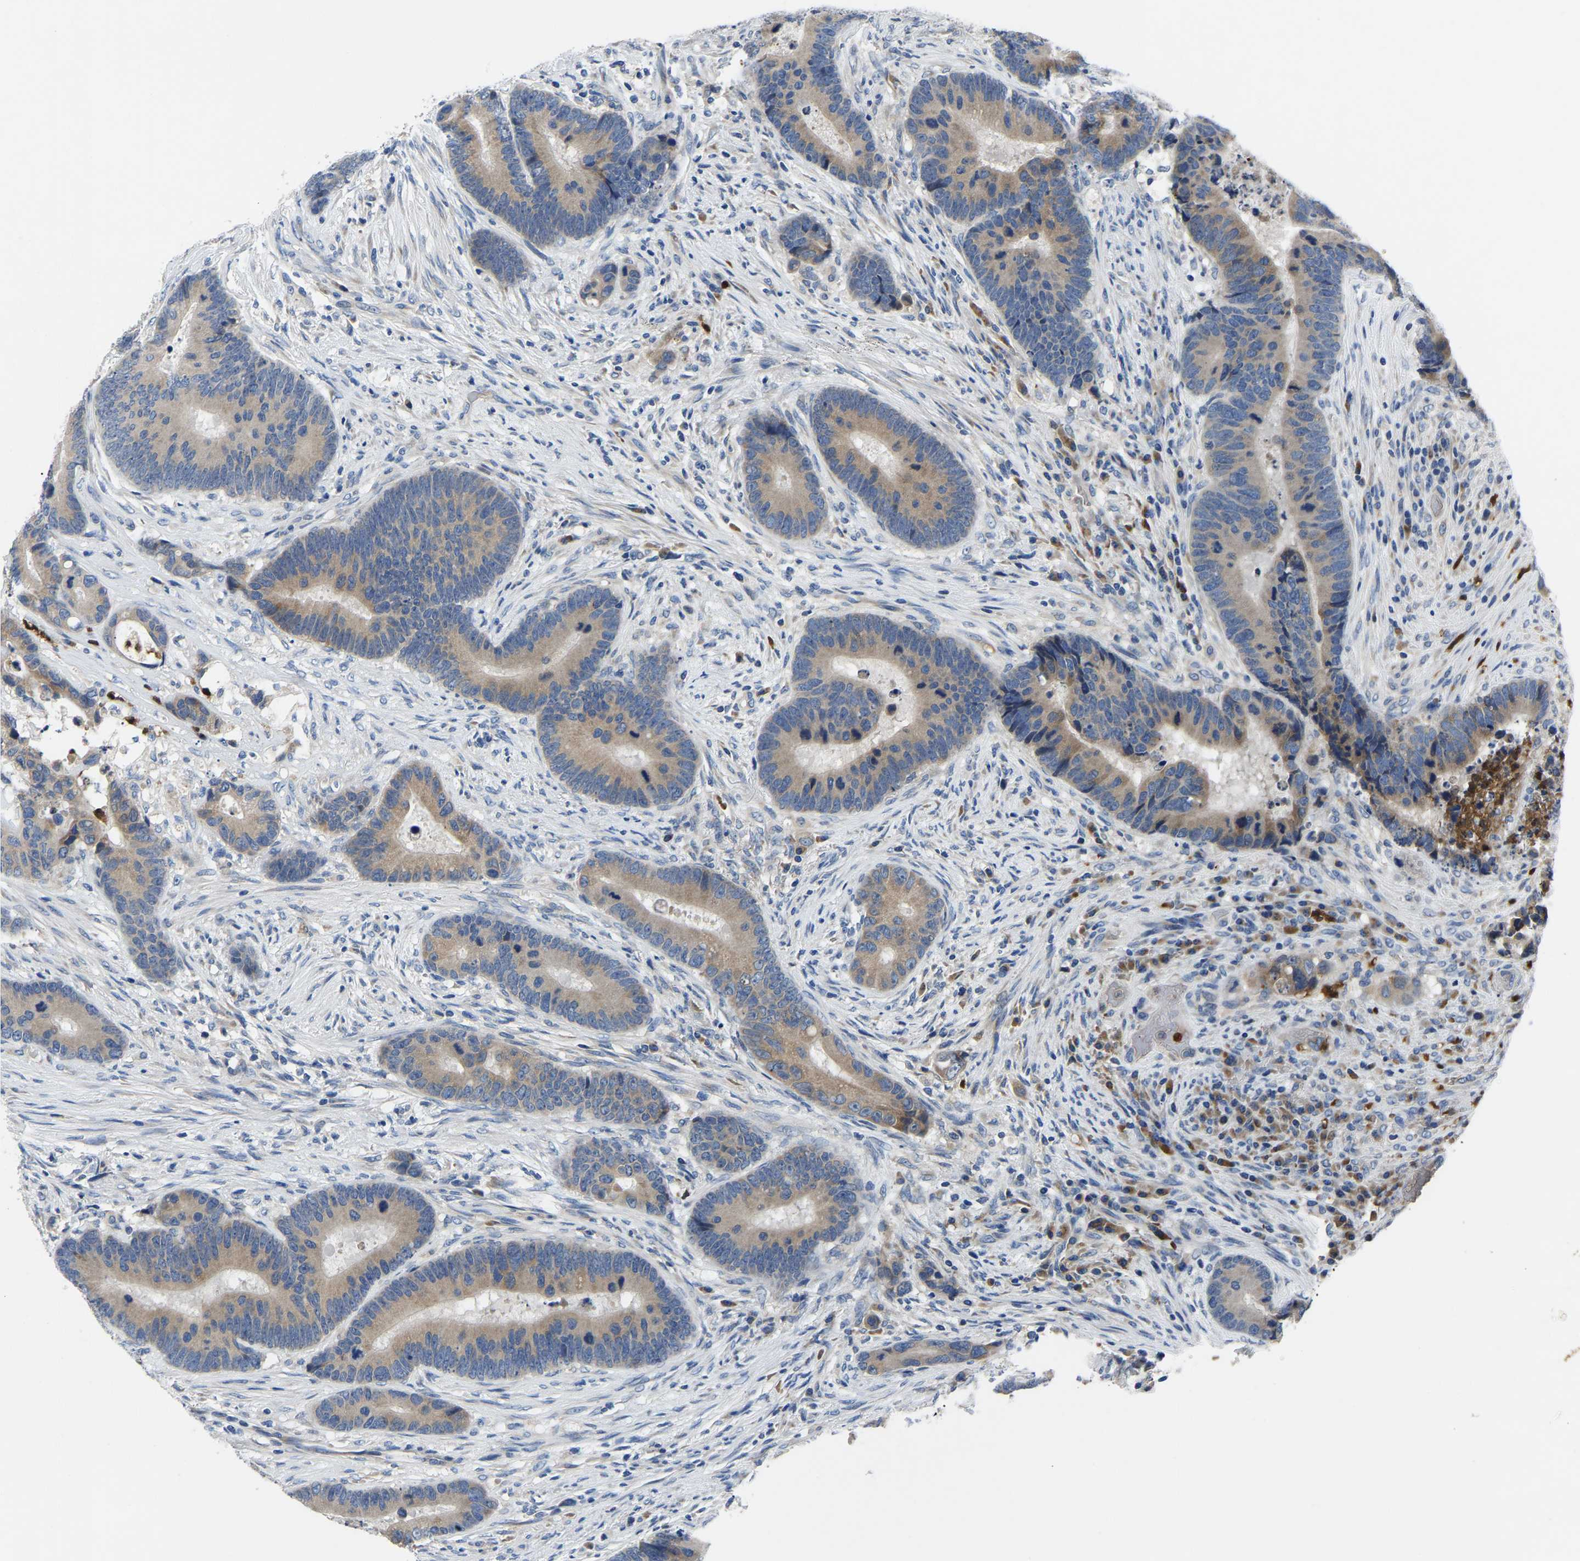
{"staining": {"intensity": "weak", "quantity": ">75%", "location": "cytoplasmic/membranous"}, "tissue": "colorectal cancer", "cell_type": "Tumor cells", "image_type": "cancer", "snomed": [{"axis": "morphology", "description": "Adenocarcinoma, NOS"}, {"axis": "topography", "description": "Rectum"}], "caption": "IHC staining of adenocarcinoma (colorectal), which demonstrates low levels of weak cytoplasmic/membranous expression in about >75% of tumor cells indicating weak cytoplasmic/membranous protein staining. The staining was performed using DAB (3,3'-diaminobenzidine) (brown) for protein detection and nuclei were counterstained in hematoxylin (blue).", "gene": "TOR1B", "patient": {"sex": "female", "age": 89}}